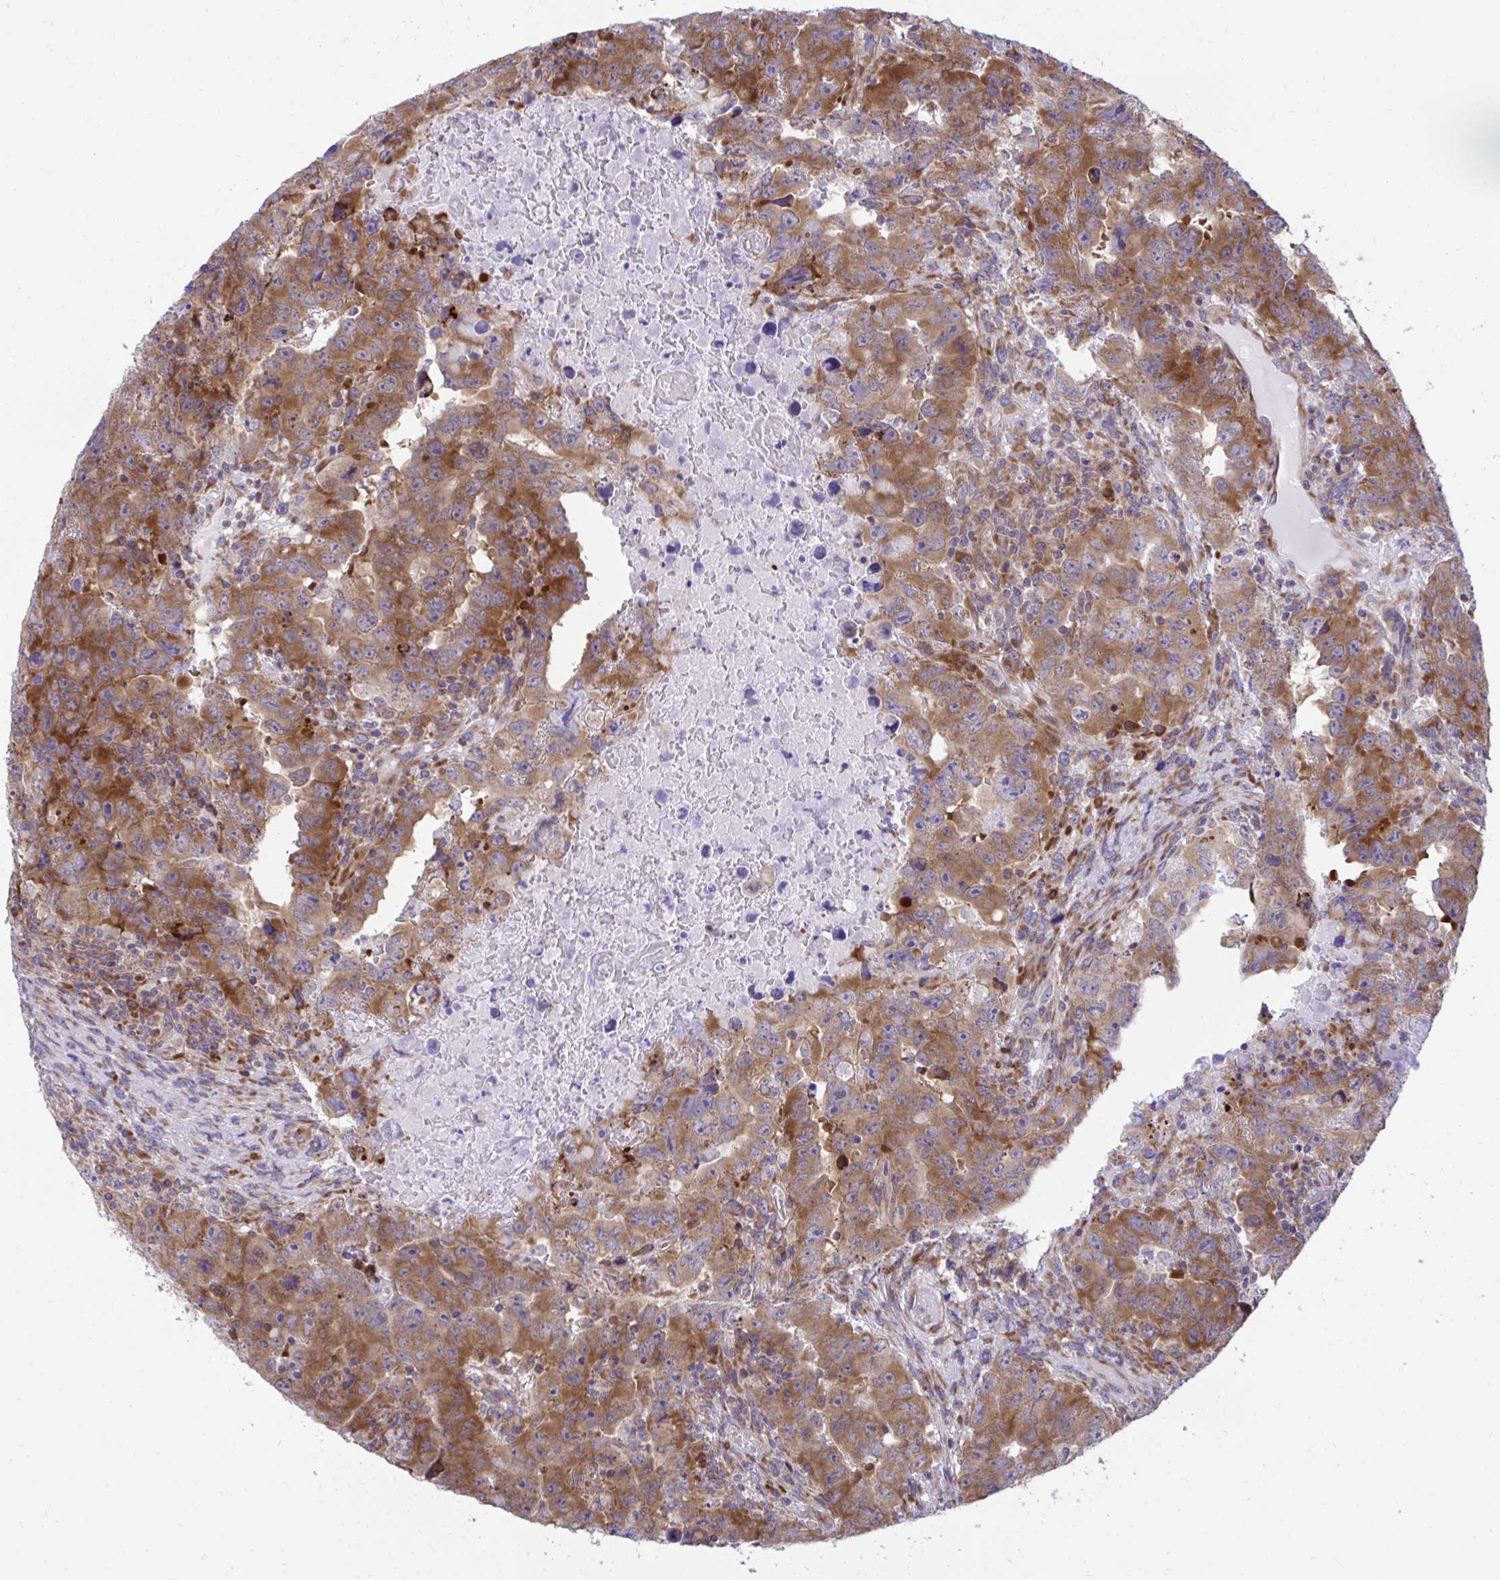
{"staining": {"intensity": "moderate", "quantity": ">75%", "location": "cytoplasmic/membranous"}, "tissue": "testis cancer", "cell_type": "Tumor cells", "image_type": "cancer", "snomed": [{"axis": "morphology", "description": "Carcinoma, Embryonal, NOS"}, {"axis": "topography", "description": "Testis"}], "caption": "An immunohistochemistry micrograph of tumor tissue is shown. Protein staining in brown highlights moderate cytoplasmic/membranous positivity in testis cancer within tumor cells.", "gene": "RPS15", "patient": {"sex": "male", "age": 24}}